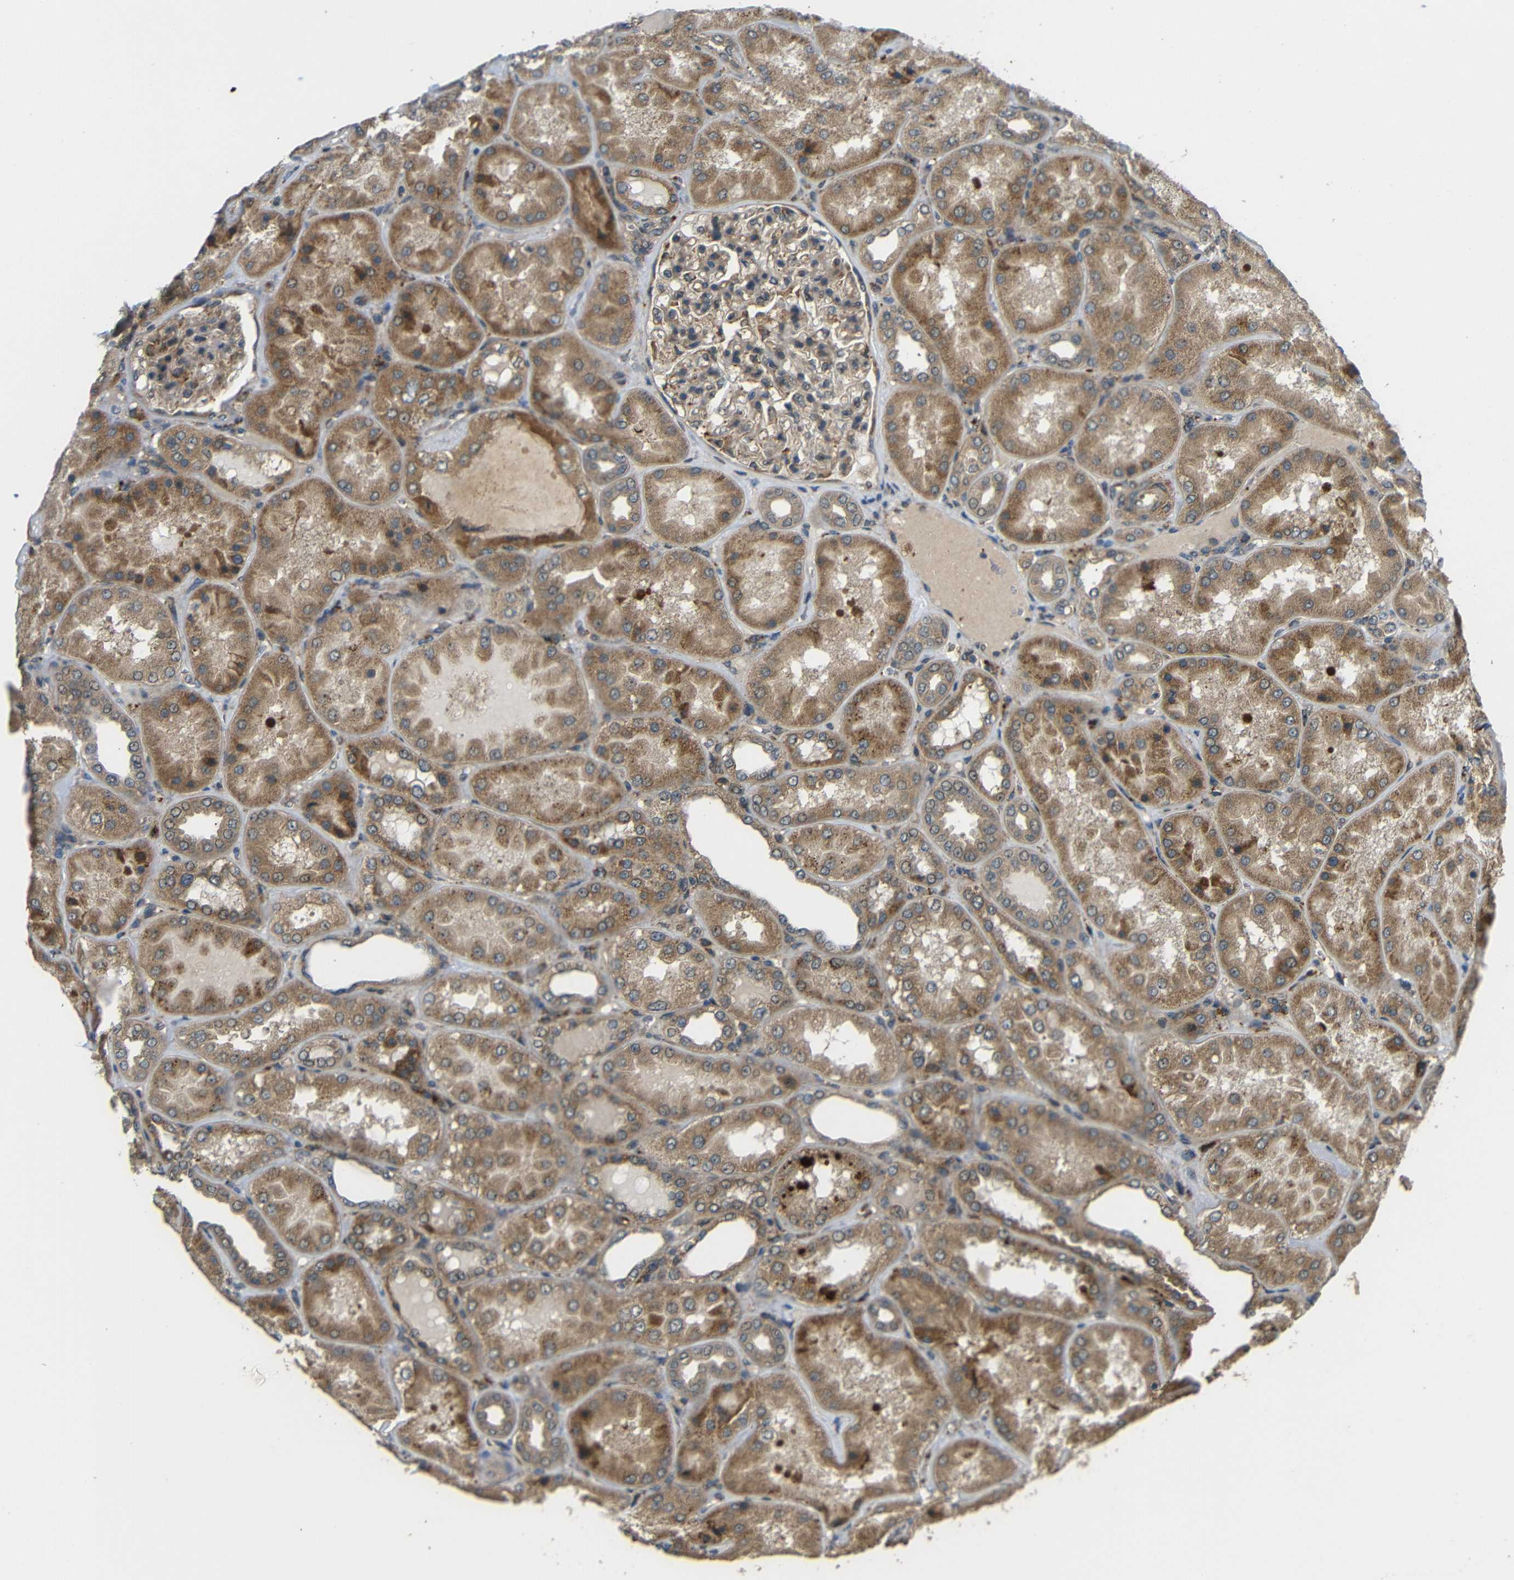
{"staining": {"intensity": "weak", "quantity": ">75%", "location": "cytoplasmic/membranous"}, "tissue": "kidney", "cell_type": "Cells in glomeruli", "image_type": "normal", "snomed": [{"axis": "morphology", "description": "Normal tissue, NOS"}, {"axis": "topography", "description": "Kidney"}], "caption": "A low amount of weak cytoplasmic/membranous expression is identified in about >75% of cells in glomeruli in benign kidney. (brown staining indicates protein expression, while blue staining denotes nuclei).", "gene": "EPHB2", "patient": {"sex": "female", "age": 56}}